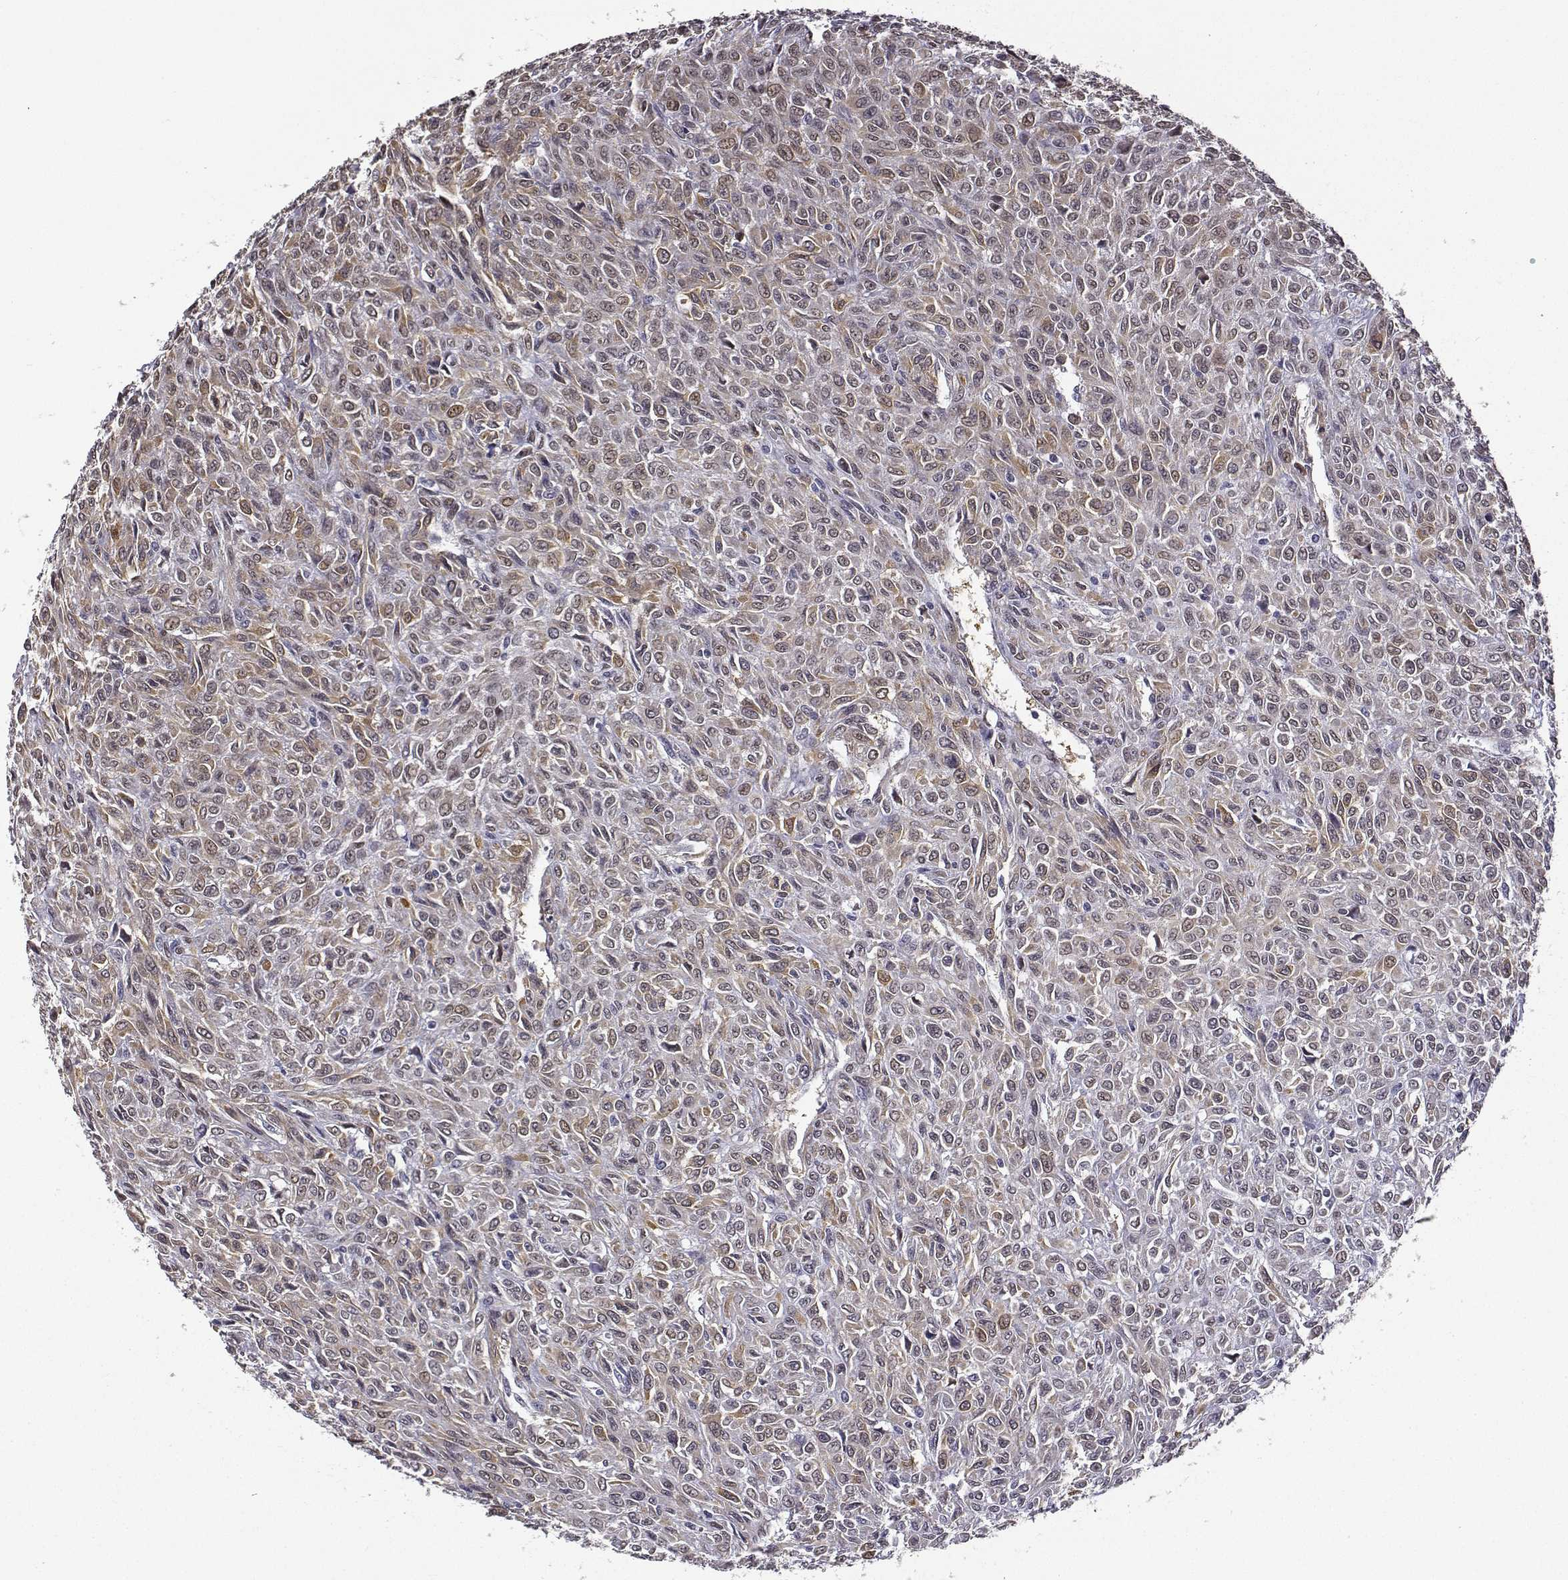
{"staining": {"intensity": "weak", "quantity": ">75%", "location": "cytoplasmic/membranous,nuclear"}, "tissue": "renal cancer", "cell_type": "Tumor cells", "image_type": "cancer", "snomed": [{"axis": "morphology", "description": "Adenocarcinoma, NOS"}, {"axis": "topography", "description": "Kidney"}], "caption": "Renal adenocarcinoma stained with DAB immunohistochemistry (IHC) demonstrates low levels of weak cytoplasmic/membranous and nuclear expression in about >75% of tumor cells.", "gene": "PHGDH", "patient": {"sex": "male", "age": 58}}